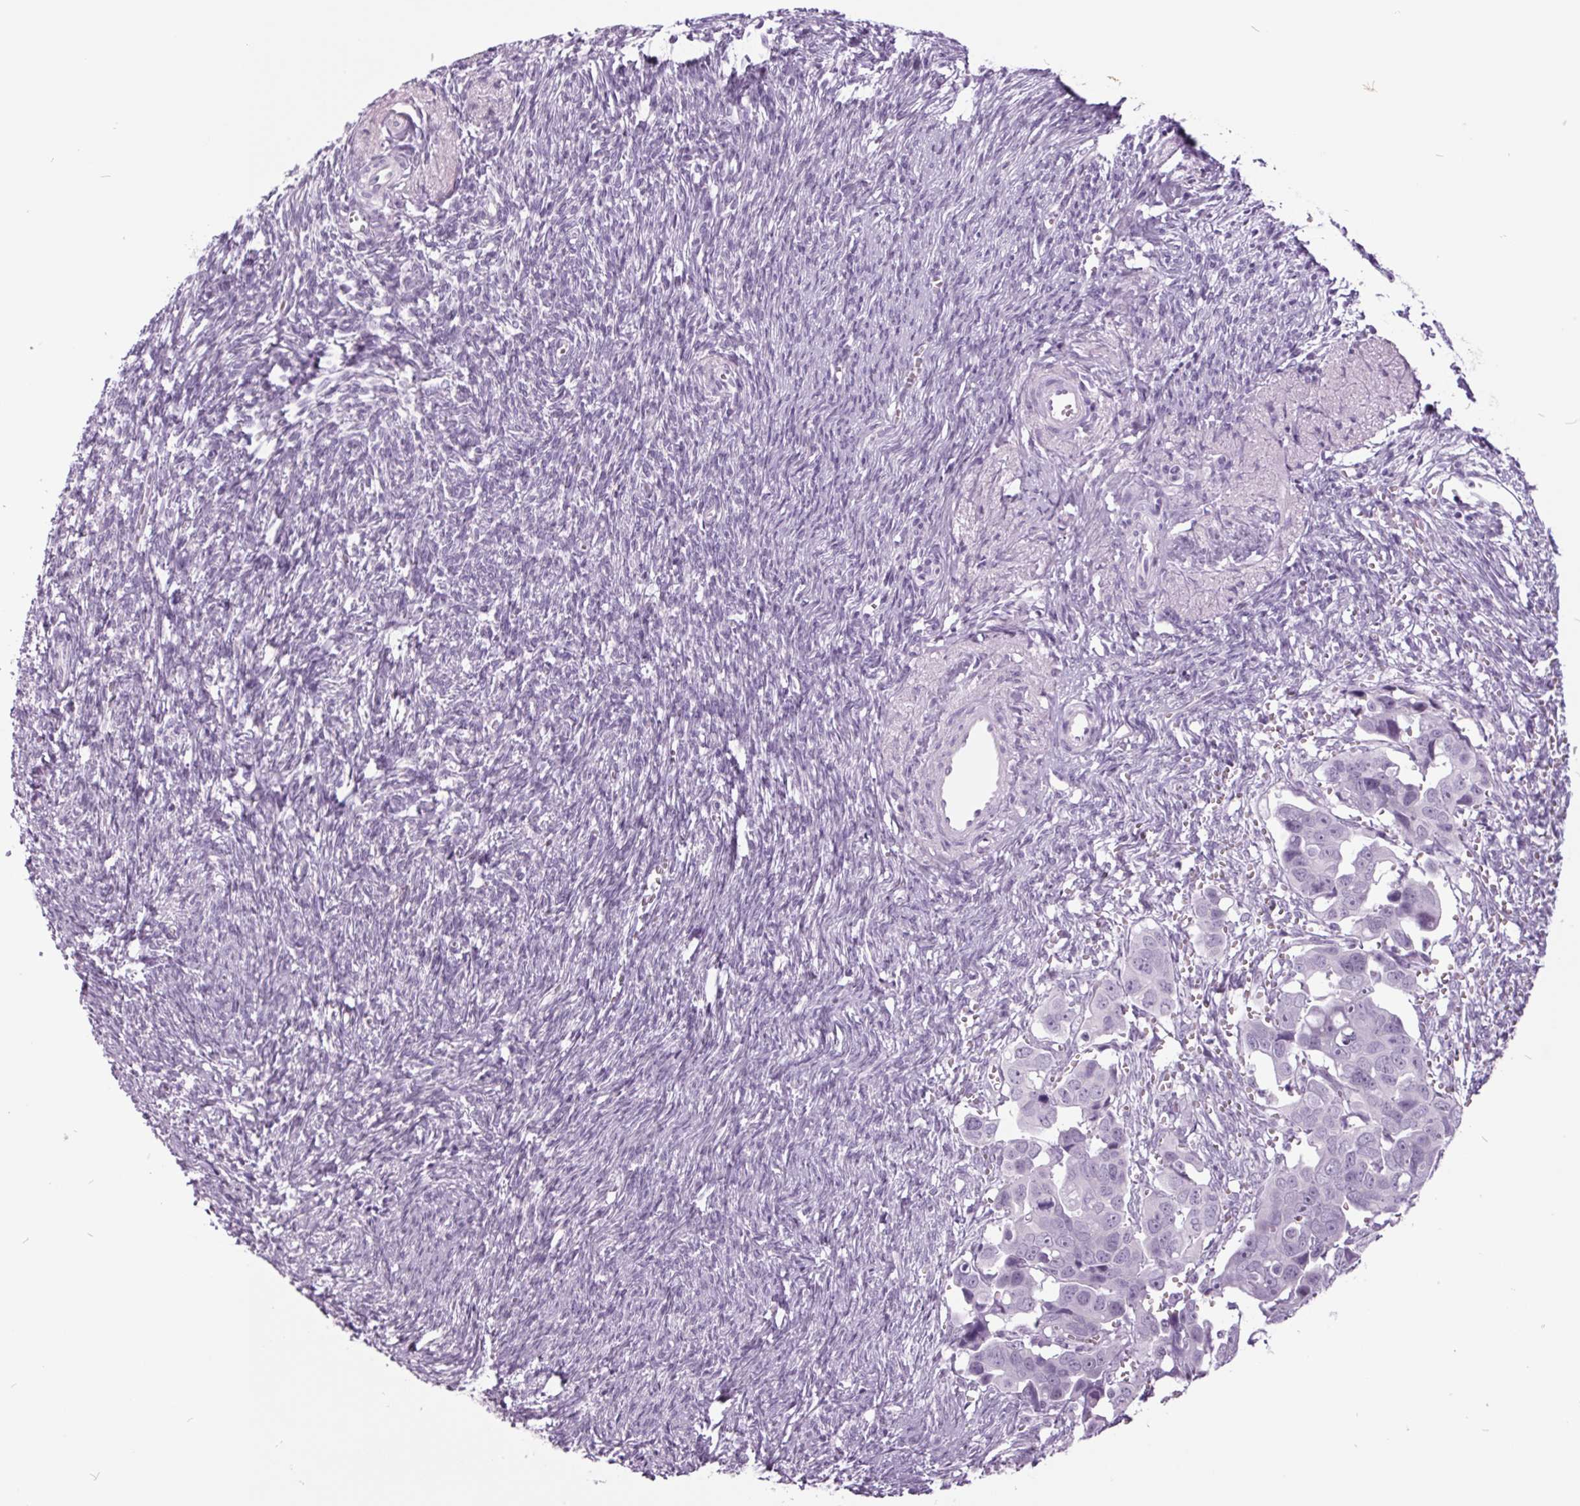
{"staining": {"intensity": "negative", "quantity": "none", "location": "none"}, "tissue": "ovarian cancer", "cell_type": "Tumor cells", "image_type": "cancer", "snomed": [{"axis": "morphology", "description": "Cystadenocarcinoma, serous, NOS"}, {"axis": "topography", "description": "Ovary"}], "caption": "This is a micrograph of IHC staining of serous cystadenocarcinoma (ovarian), which shows no staining in tumor cells.", "gene": "ODAD2", "patient": {"sex": "female", "age": 59}}